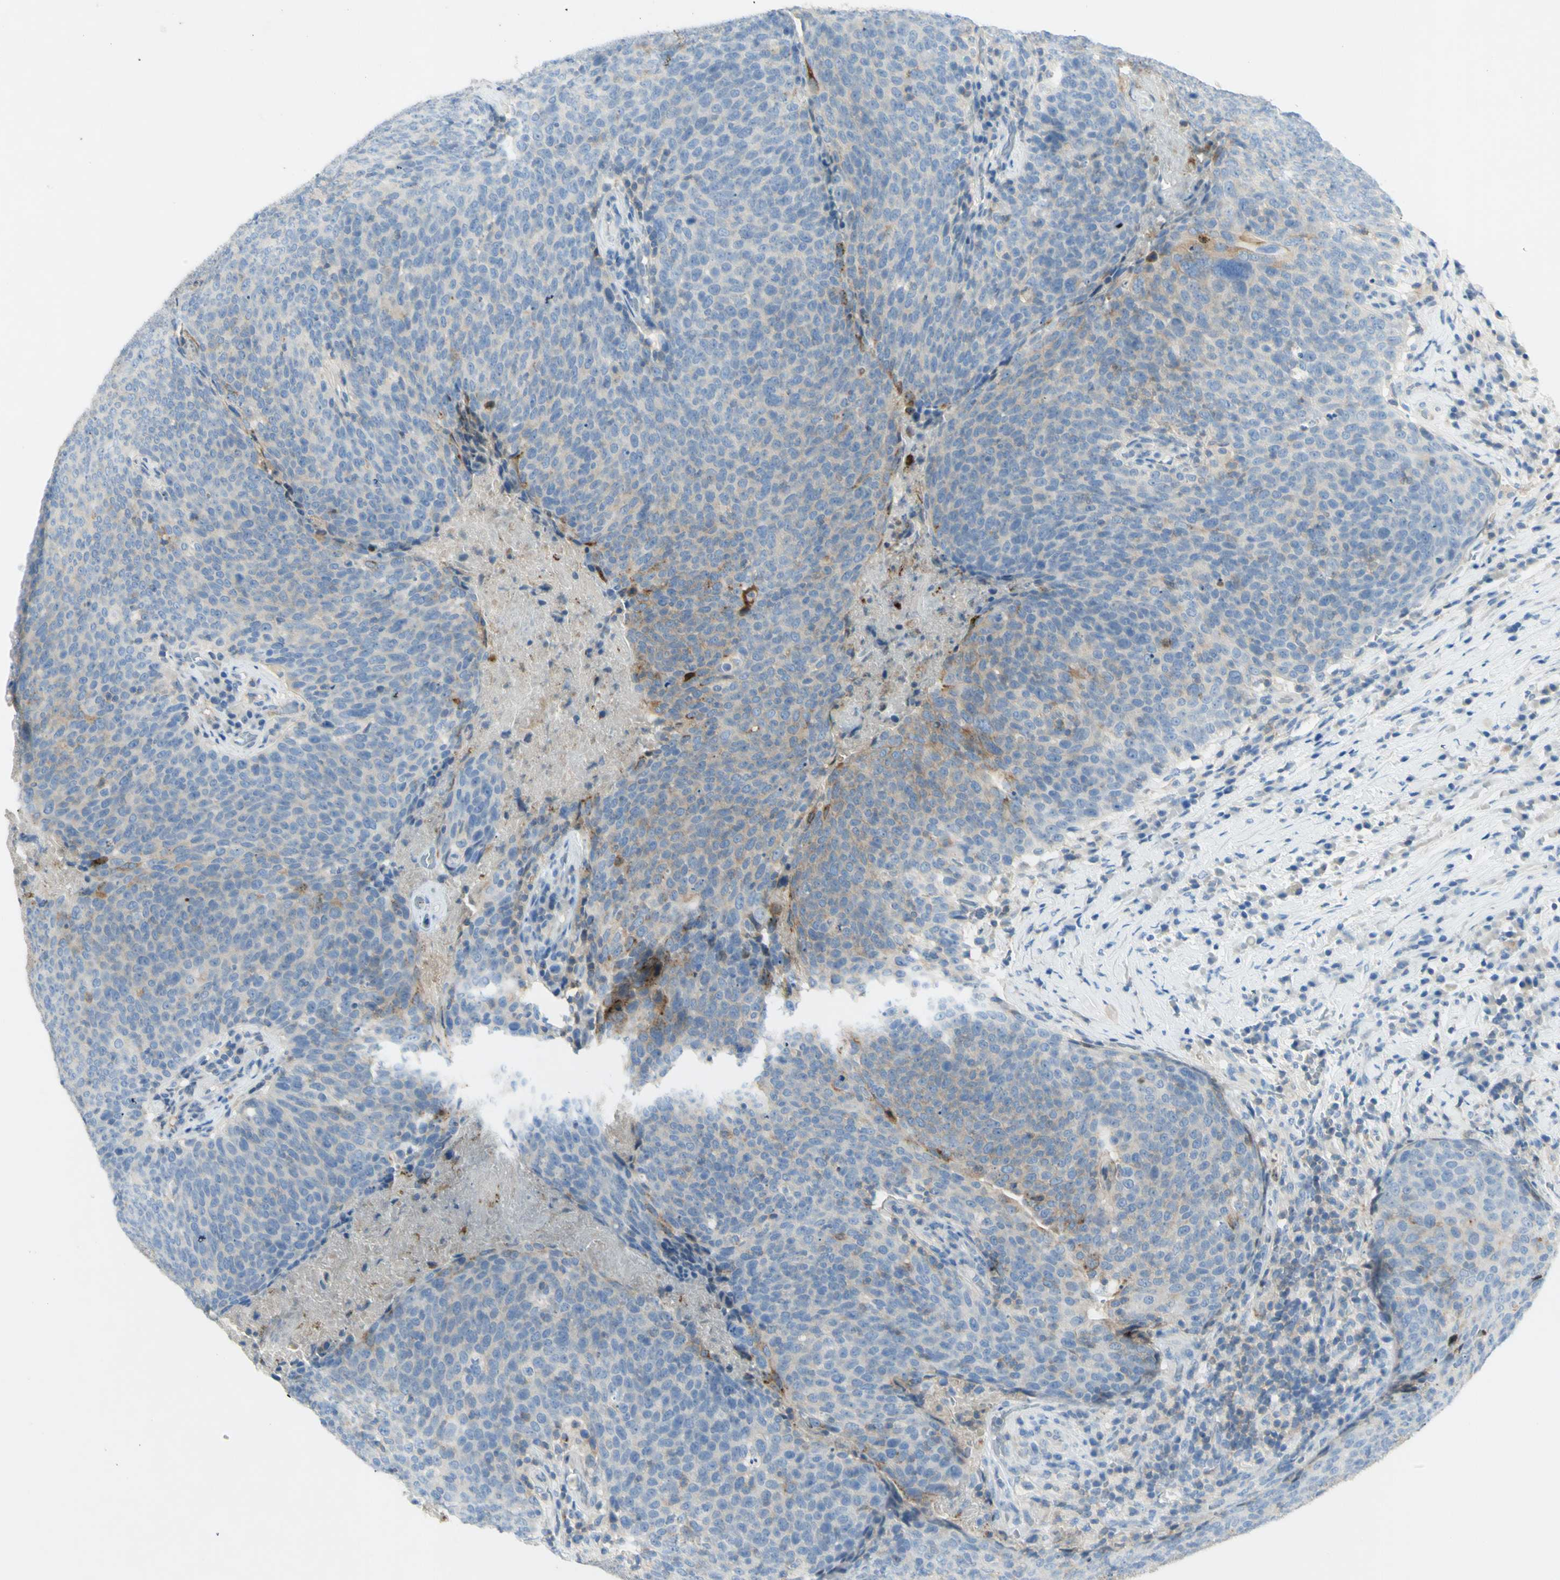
{"staining": {"intensity": "weak", "quantity": ">75%", "location": "cytoplasmic/membranous"}, "tissue": "head and neck cancer", "cell_type": "Tumor cells", "image_type": "cancer", "snomed": [{"axis": "morphology", "description": "Squamous cell carcinoma, NOS"}, {"axis": "morphology", "description": "Squamous cell carcinoma, metastatic, NOS"}, {"axis": "topography", "description": "Lymph node"}, {"axis": "topography", "description": "Head-Neck"}], "caption": "Human head and neck cancer (metastatic squamous cell carcinoma) stained for a protein (brown) displays weak cytoplasmic/membranous positive positivity in about >75% of tumor cells.", "gene": "GDF15", "patient": {"sex": "male", "age": 62}}